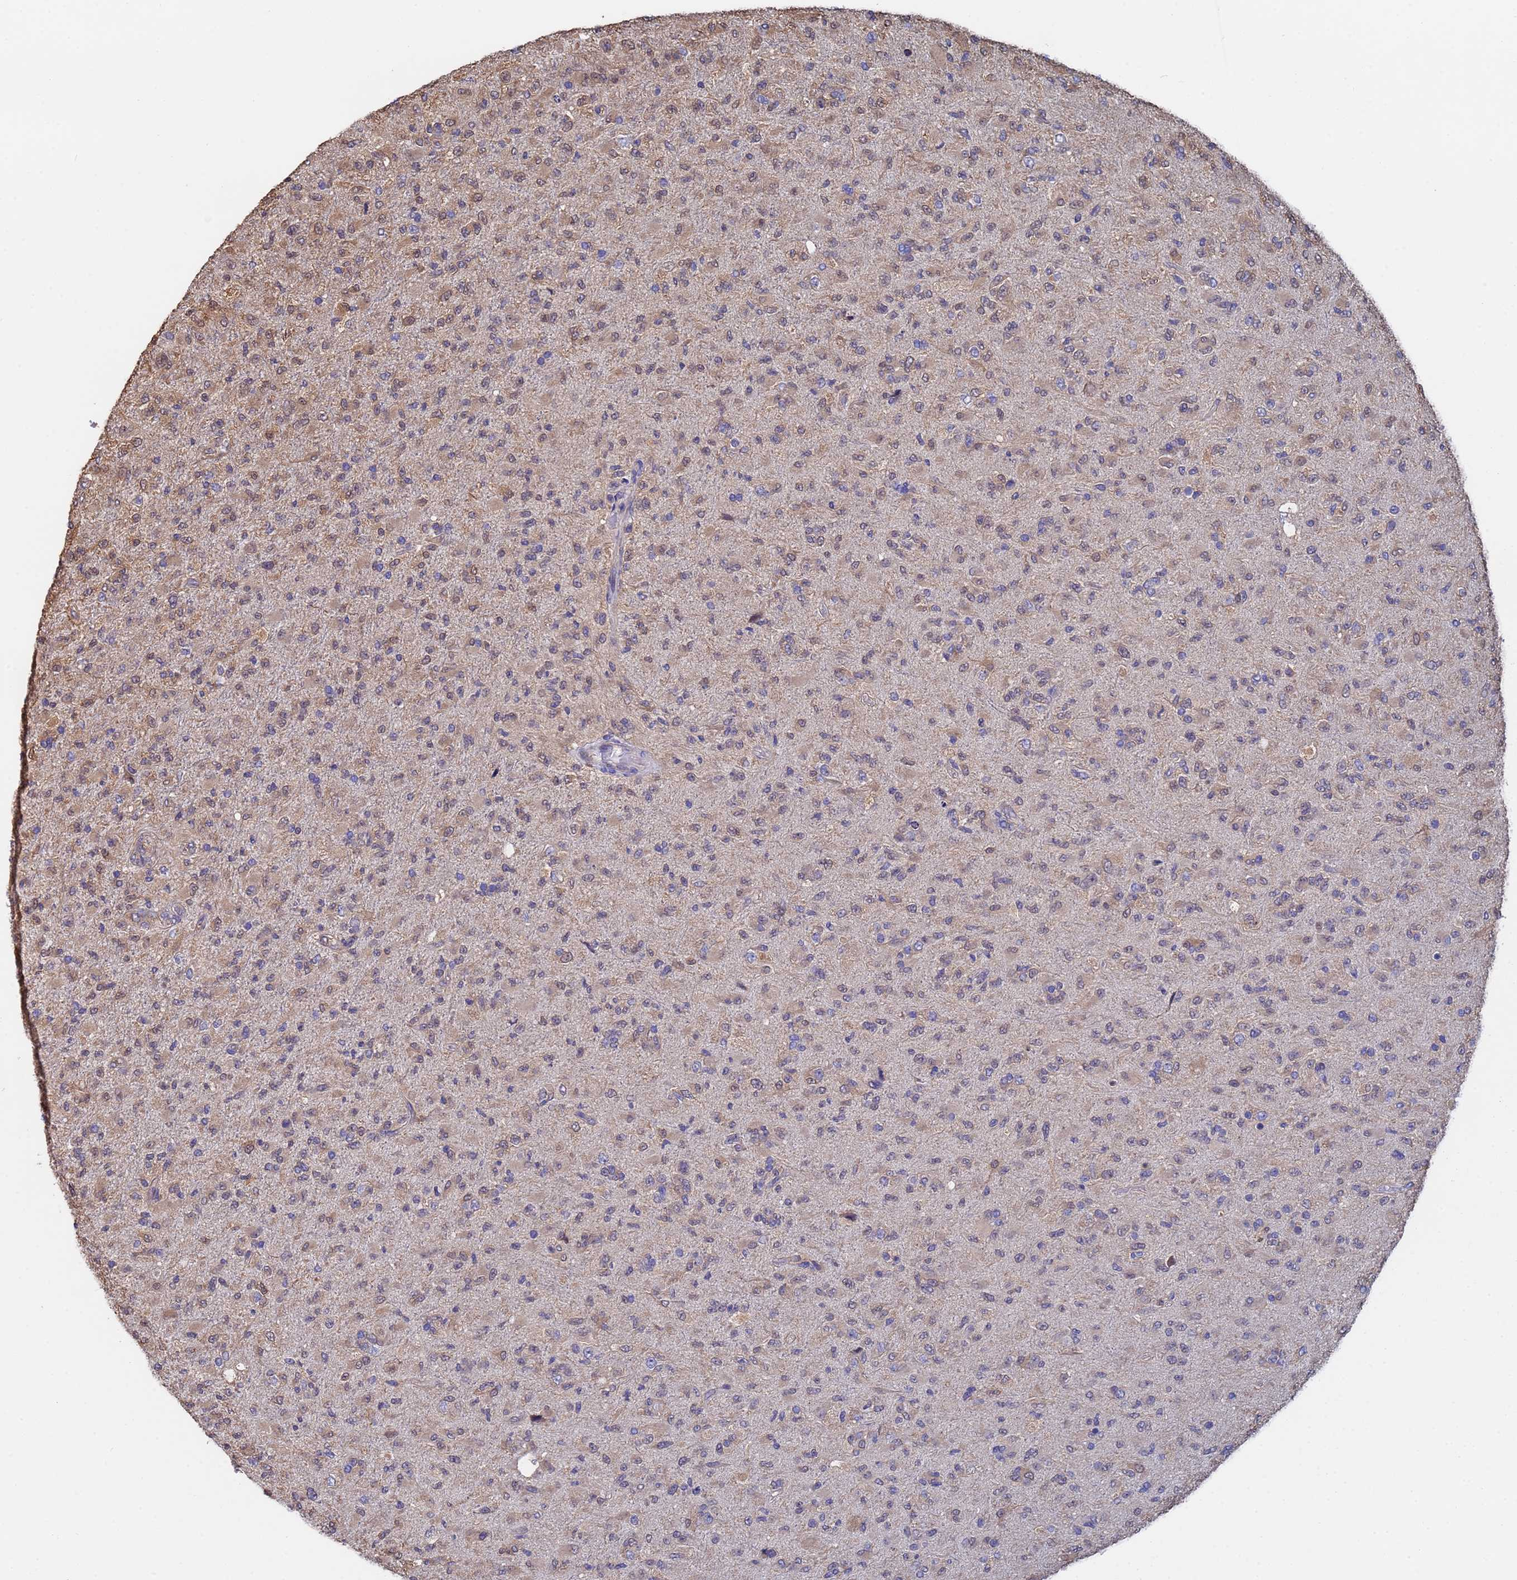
{"staining": {"intensity": "weak", "quantity": "25%-75%", "location": "cytoplasmic/membranous,nuclear"}, "tissue": "glioma", "cell_type": "Tumor cells", "image_type": "cancer", "snomed": [{"axis": "morphology", "description": "Glioma, malignant, Low grade"}, {"axis": "topography", "description": "Brain"}], "caption": "A high-resolution micrograph shows IHC staining of glioma, which exhibits weak cytoplasmic/membranous and nuclear positivity in about 25%-75% of tumor cells.", "gene": "FAM25A", "patient": {"sex": "male", "age": 65}}